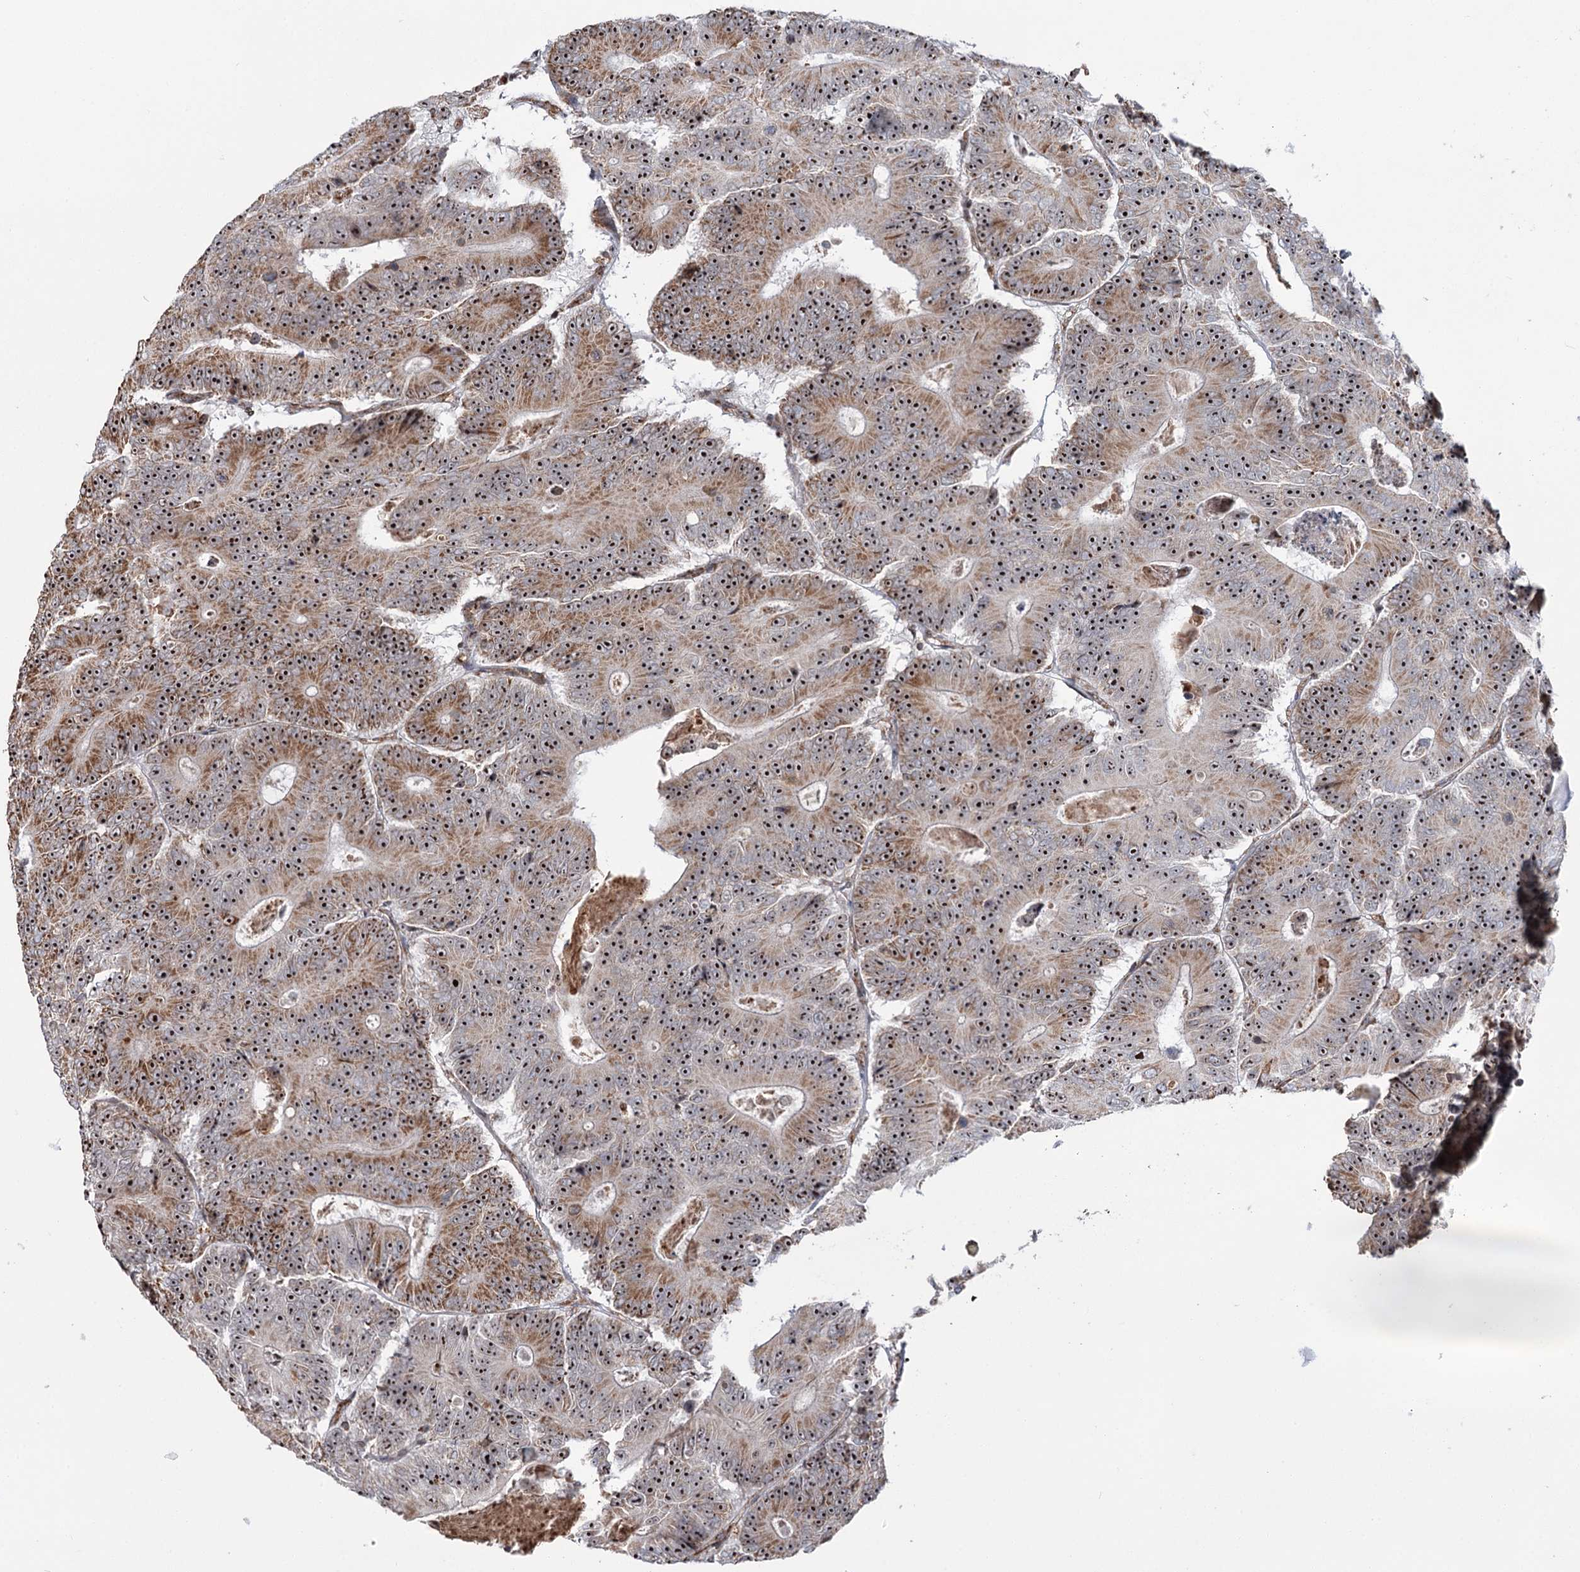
{"staining": {"intensity": "strong", "quantity": ">75%", "location": "cytoplasmic/membranous,nuclear"}, "tissue": "colorectal cancer", "cell_type": "Tumor cells", "image_type": "cancer", "snomed": [{"axis": "morphology", "description": "Adenocarcinoma, NOS"}, {"axis": "topography", "description": "Colon"}], "caption": "There is high levels of strong cytoplasmic/membranous and nuclear expression in tumor cells of adenocarcinoma (colorectal), as demonstrated by immunohistochemical staining (brown color).", "gene": "STEEP1", "patient": {"sex": "male", "age": 83}}